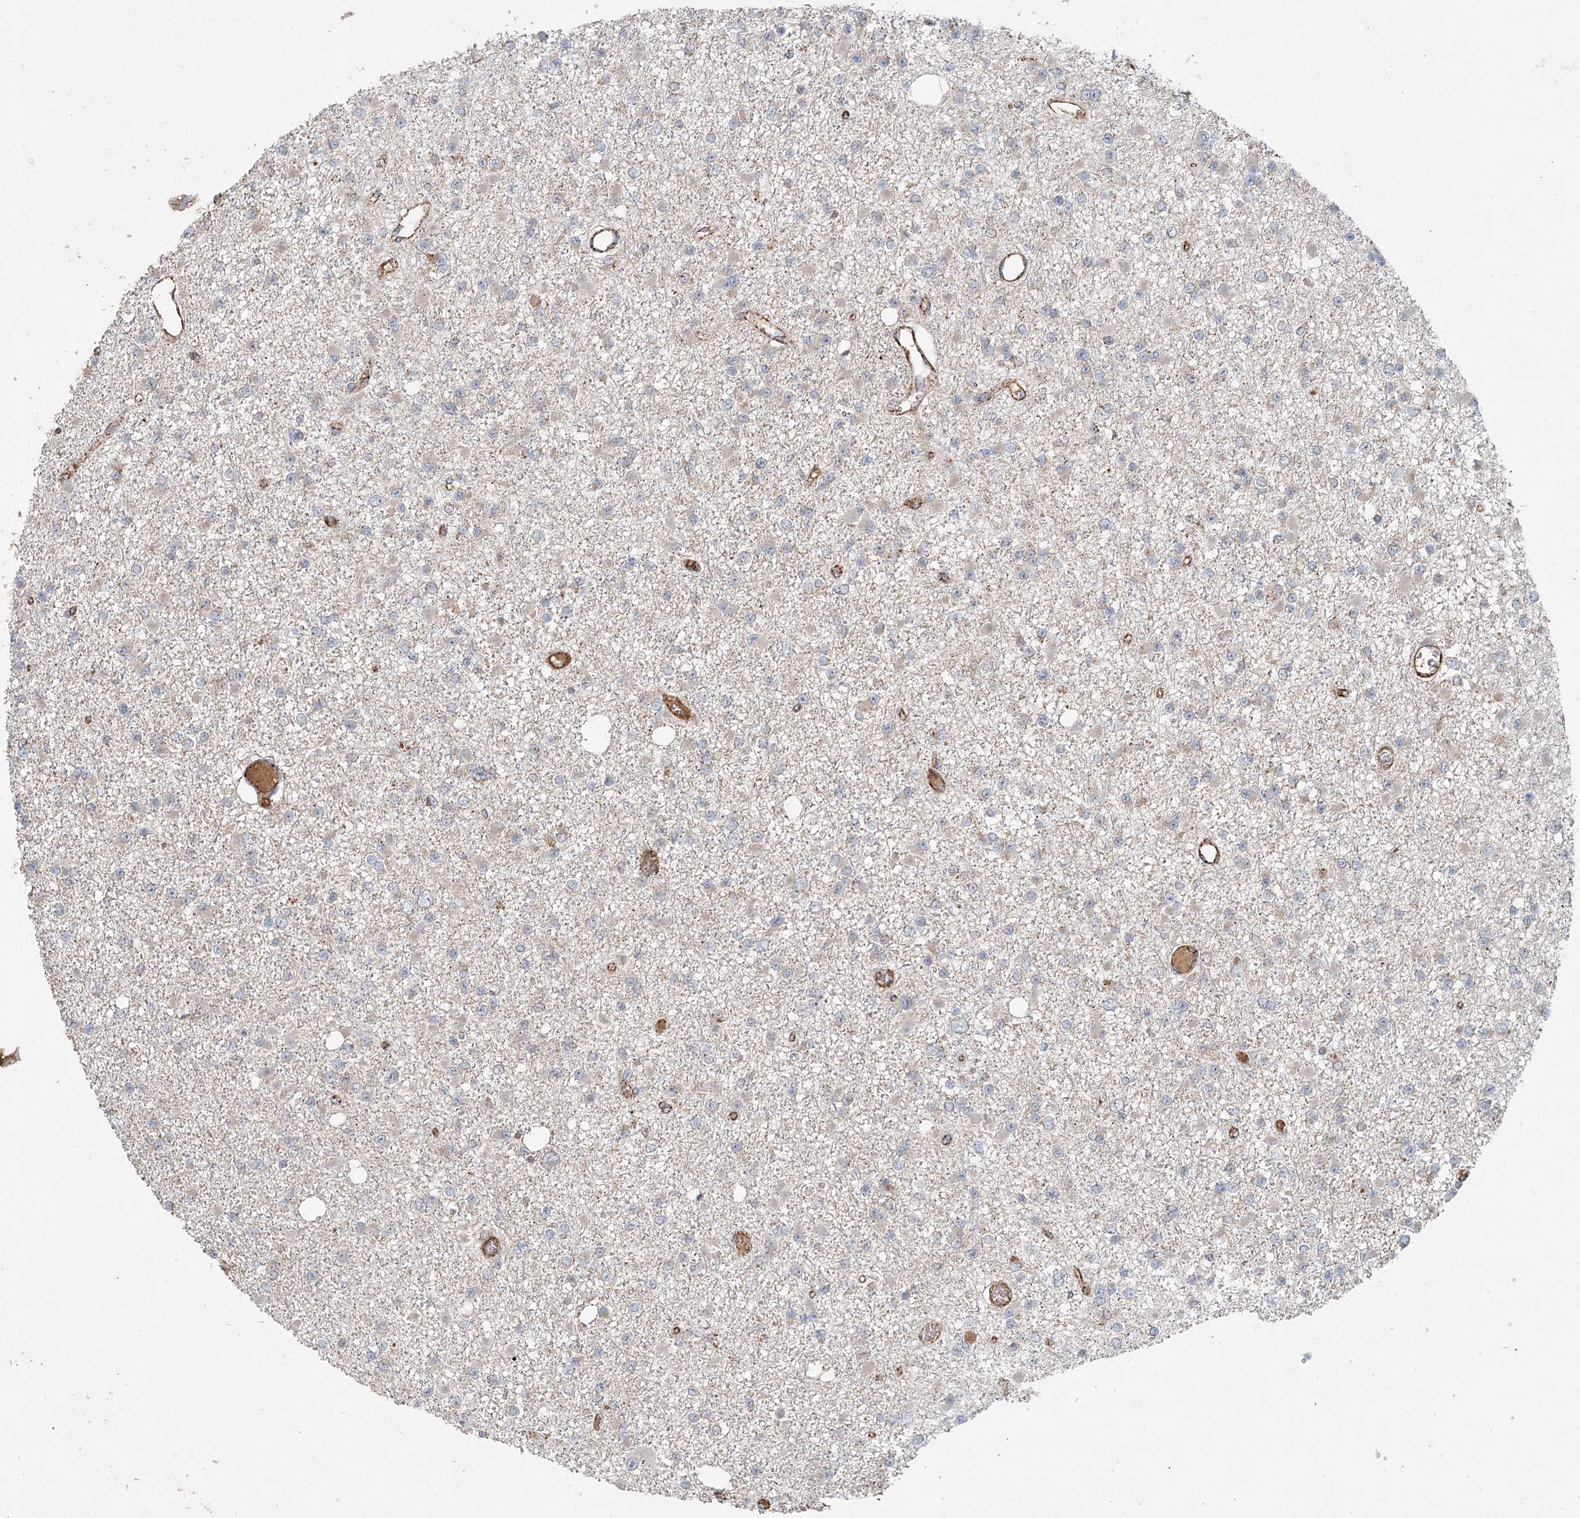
{"staining": {"intensity": "negative", "quantity": "none", "location": "none"}, "tissue": "glioma", "cell_type": "Tumor cells", "image_type": "cancer", "snomed": [{"axis": "morphology", "description": "Glioma, malignant, Low grade"}, {"axis": "topography", "description": "Brain"}], "caption": "DAB (3,3'-diaminobenzidine) immunohistochemical staining of malignant glioma (low-grade) displays no significant expression in tumor cells.", "gene": "RAPGEF6", "patient": {"sex": "female", "age": 22}}